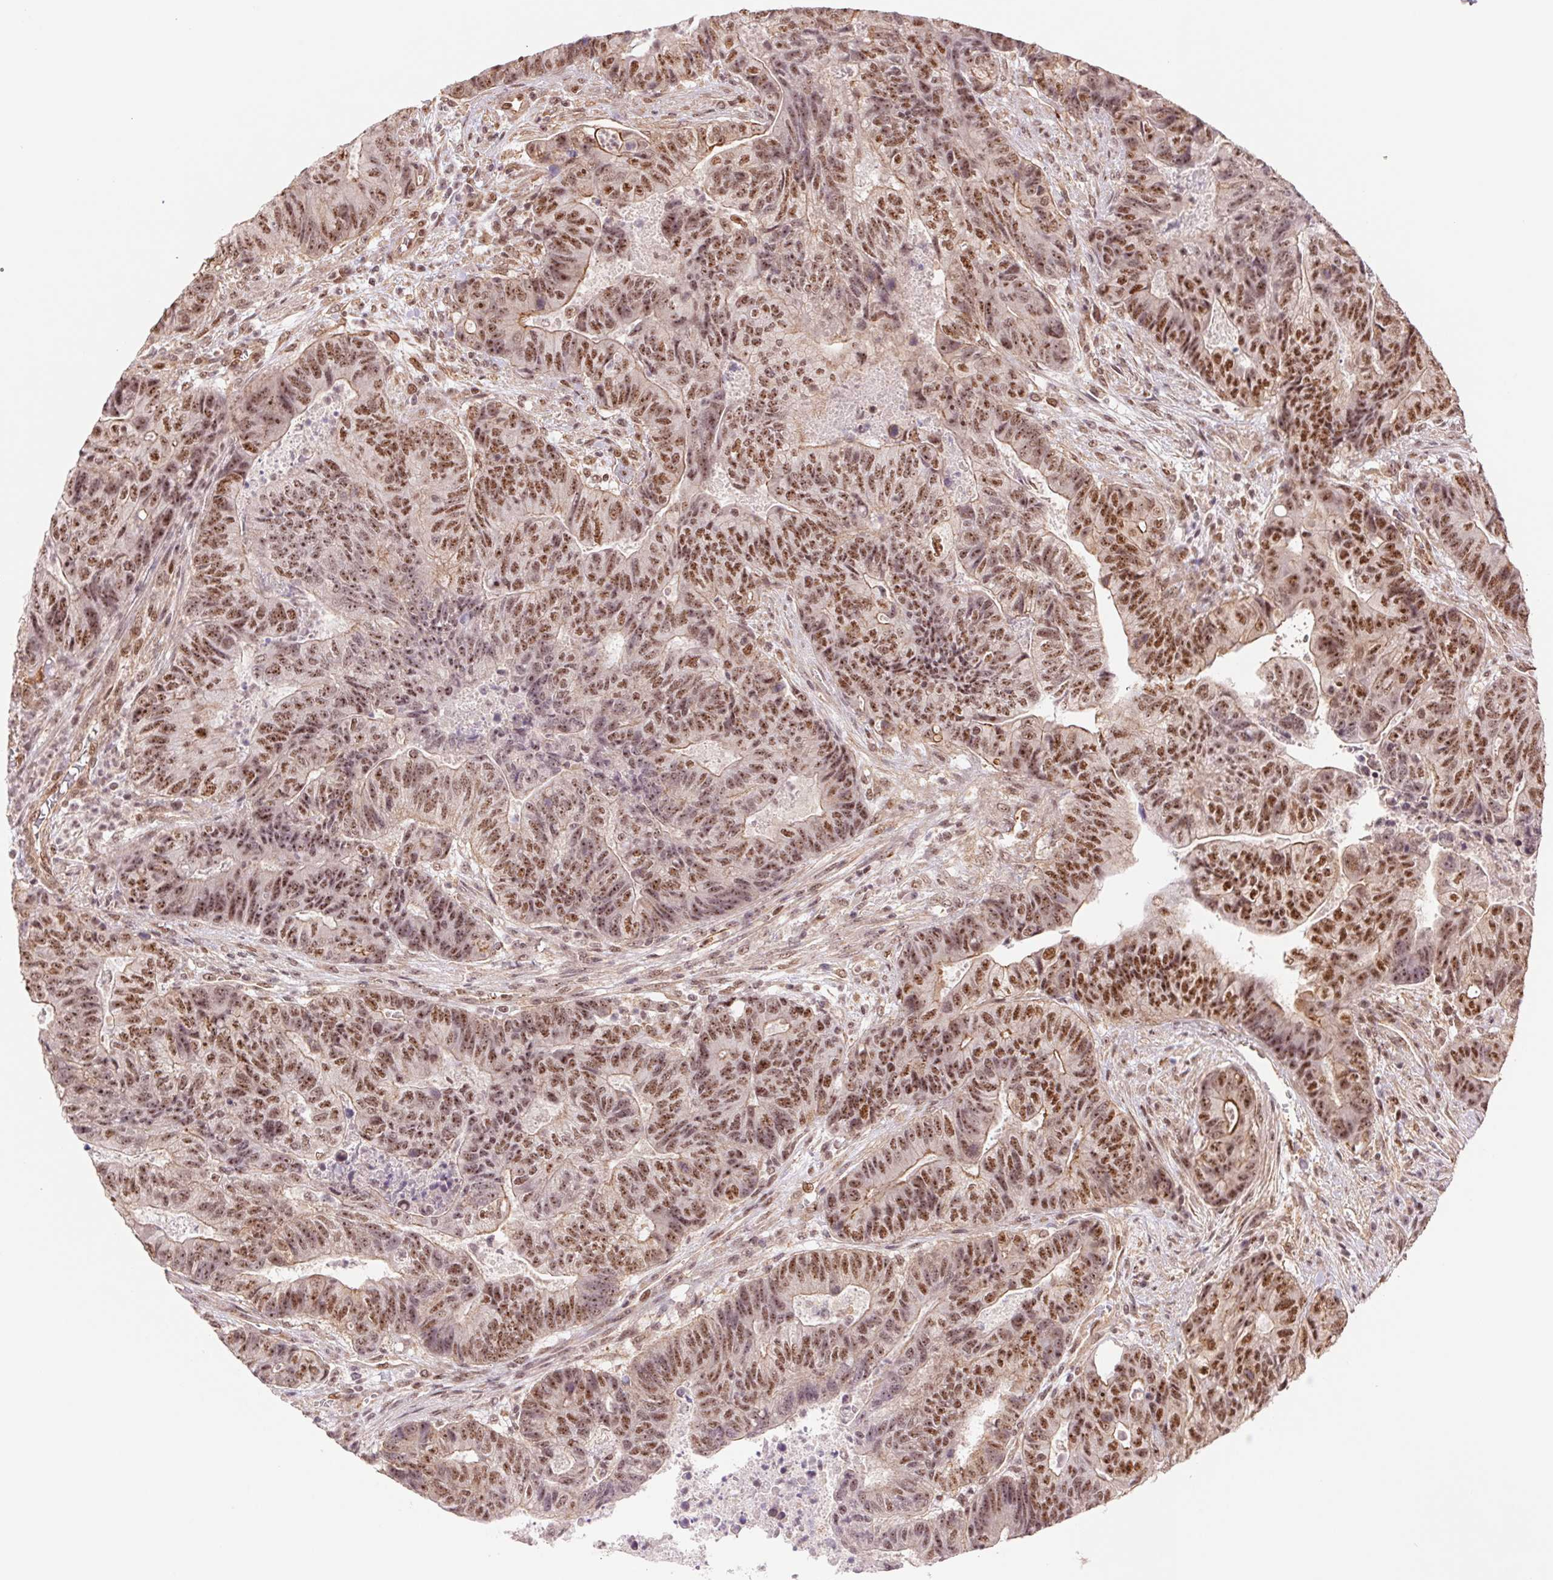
{"staining": {"intensity": "strong", "quantity": ">75%", "location": "nuclear"}, "tissue": "colorectal cancer", "cell_type": "Tumor cells", "image_type": "cancer", "snomed": [{"axis": "morphology", "description": "Normal tissue, NOS"}, {"axis": "morphology", "description": "Adenocarcinoma, NOS"}, {"axis": "topography", "description": "Colon"}], "caption": "Immunohistochemical staining of human adenocarcinoma (colorectal) reveals high levels of strong nuclear staining in approximately >75% of tumor cells.", "gene": "CWC25", "patient": {"sex": "female", "age": 48}}